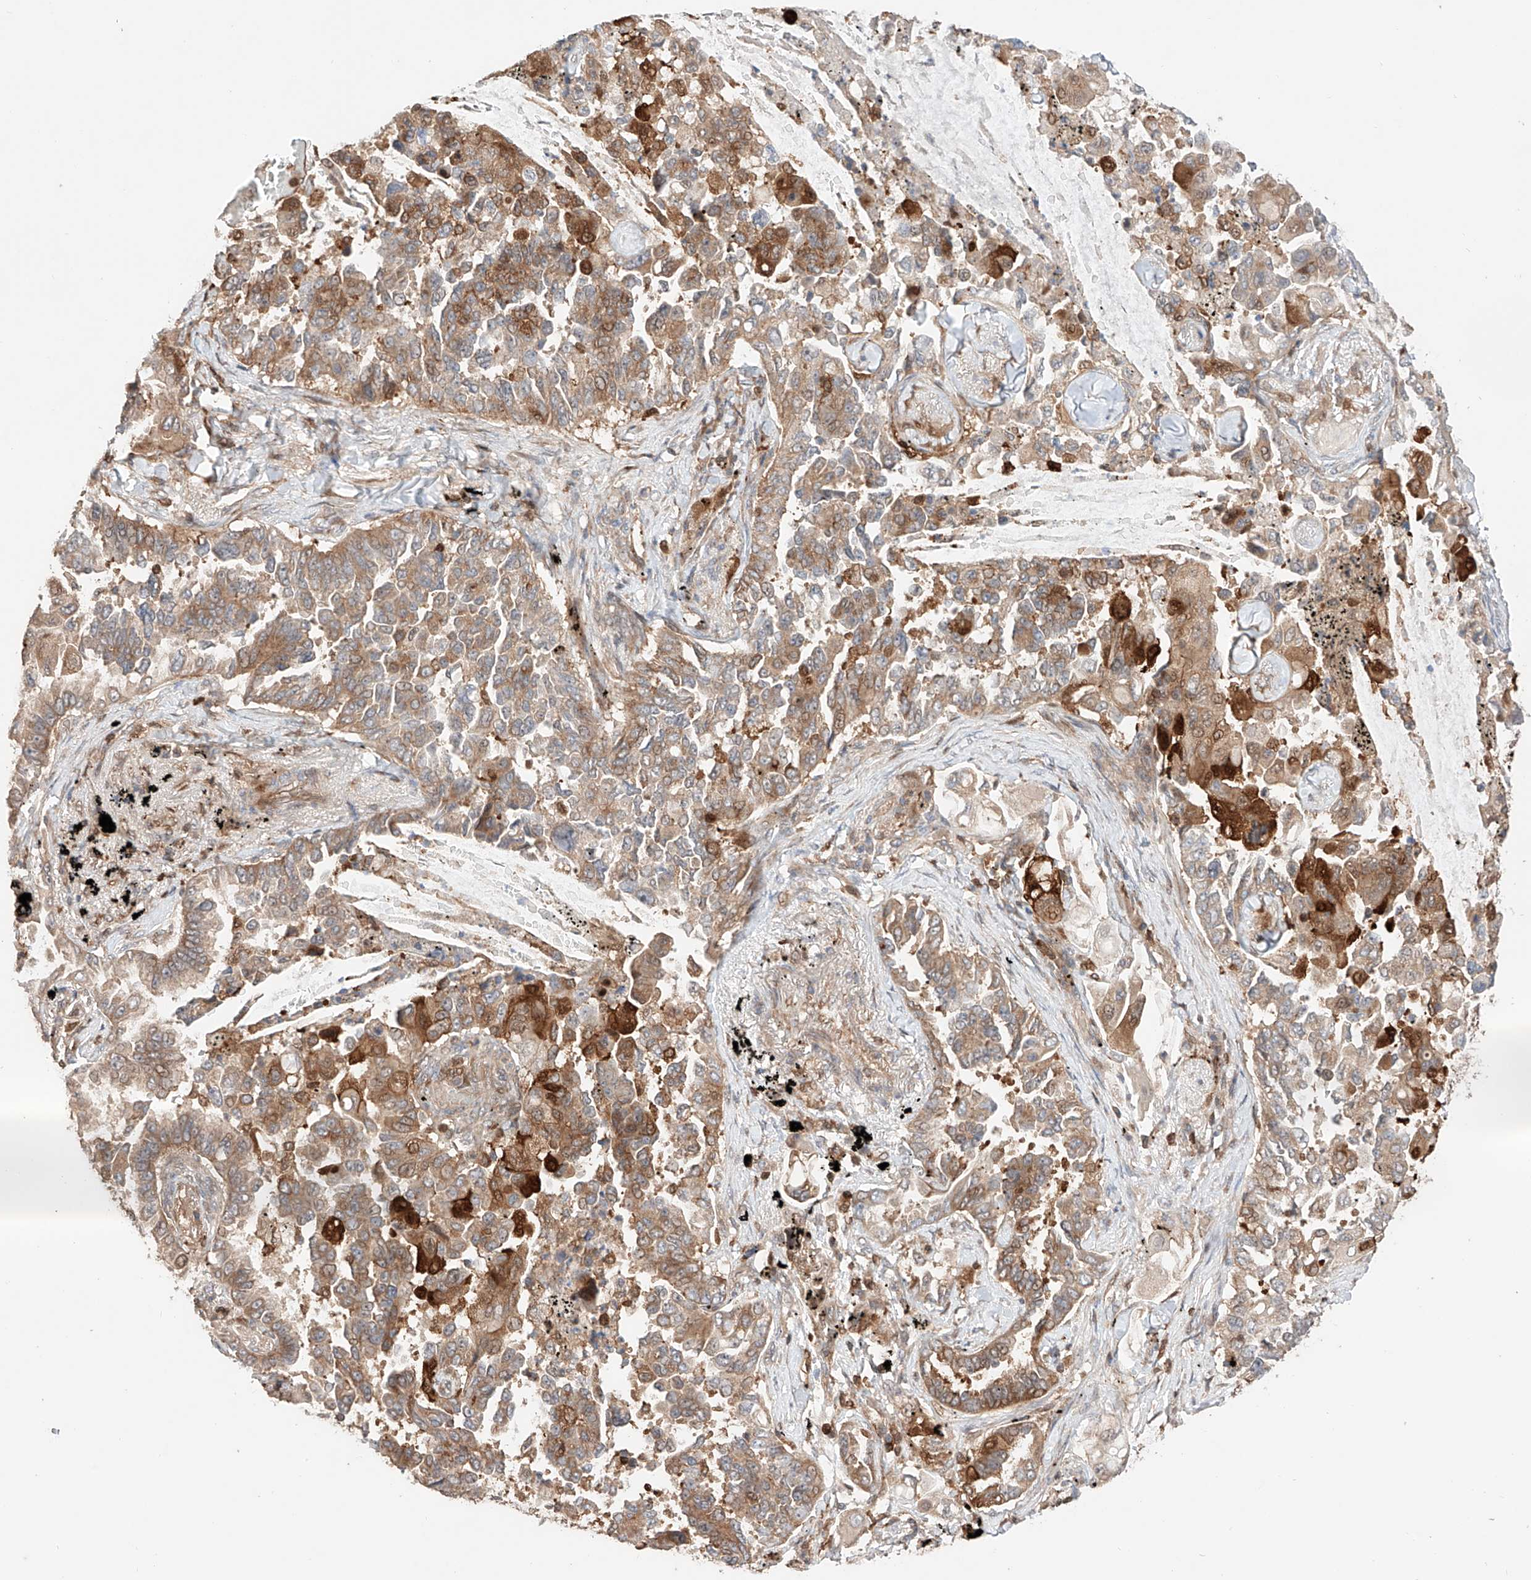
{"staining": {"intensity": "moderate", "quantity": ">75%", "location": "cytoplasmic/membranous"}, "tissue": "lung cancer", "cell_type": "Tumor cells", "image_type": "cancer", "snomed": [{"axis": "morphology", "description": "Adenocarcinoma, NOS"}, {"axis": "topography", "description": "Lung"}], "caption": "Protein positivity by IHC reveals moderate cytoplasmic/membranous positivity in about >75% of tumor cells in lung cancer.", "gene": "IGSF22", "patient": {"sex": "female", "age": 67}}